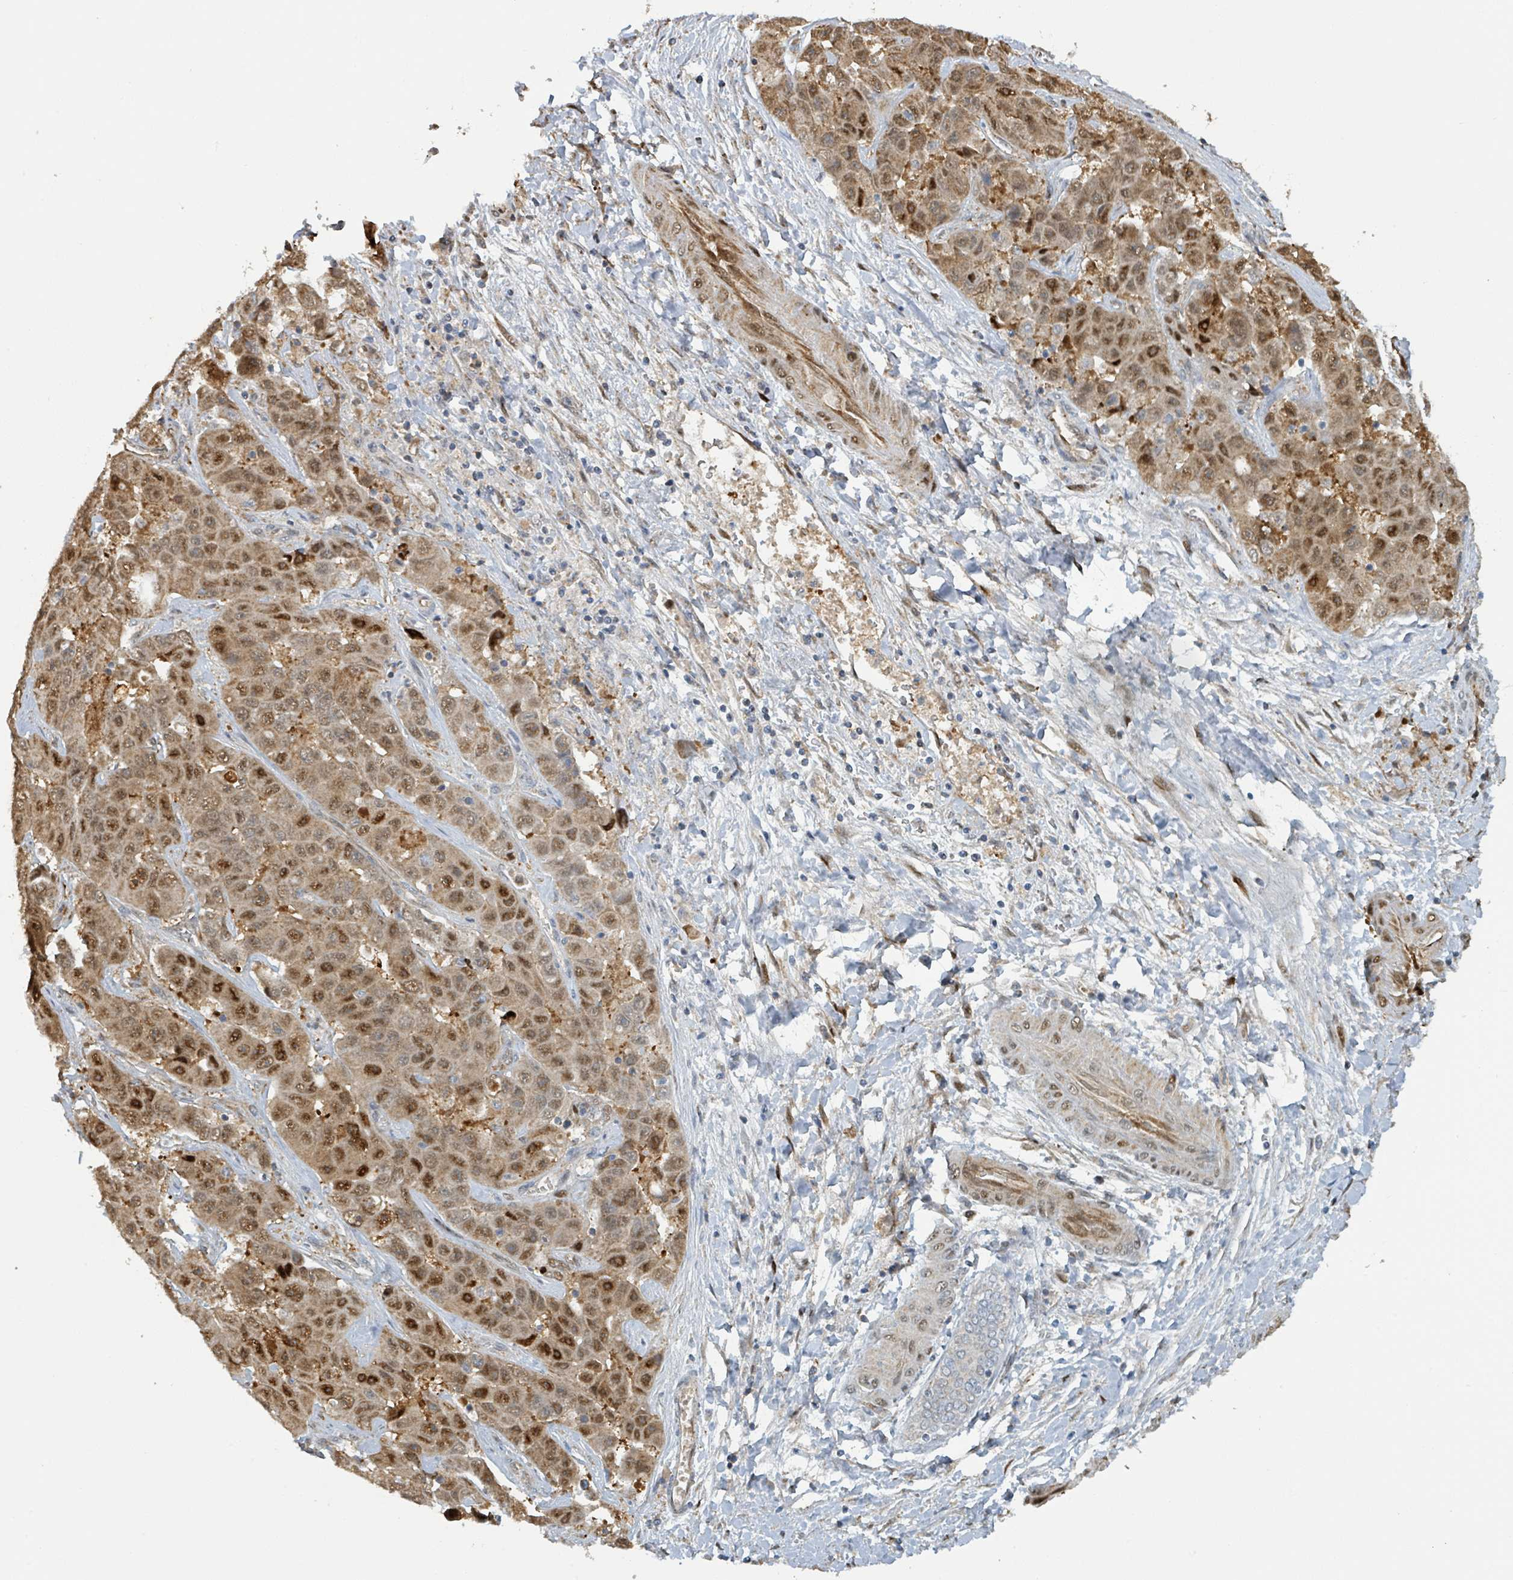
{"staining": {"intensity": "moderate", "quantity": ">75%", "location": "cytoplasmic/membranous,nuclear"}, "tissue": "liver cancer", "cell_type": "Tumor cells", "image_type": "cancer", "snomed": [{"axis": "morphology", "description": "Cholangiocarcinoma"}, {"axis": "topography", "description": "Liver"}], "caption": "Human liver cholangiocarcinoma stained for a protein (brown) shows moderate cytoplasmic/membranous and nuclear positive staining in approximately >75% of tumor cells.", "gene": "PSMB7", "patient": {"sex": "female", "age": 52}}